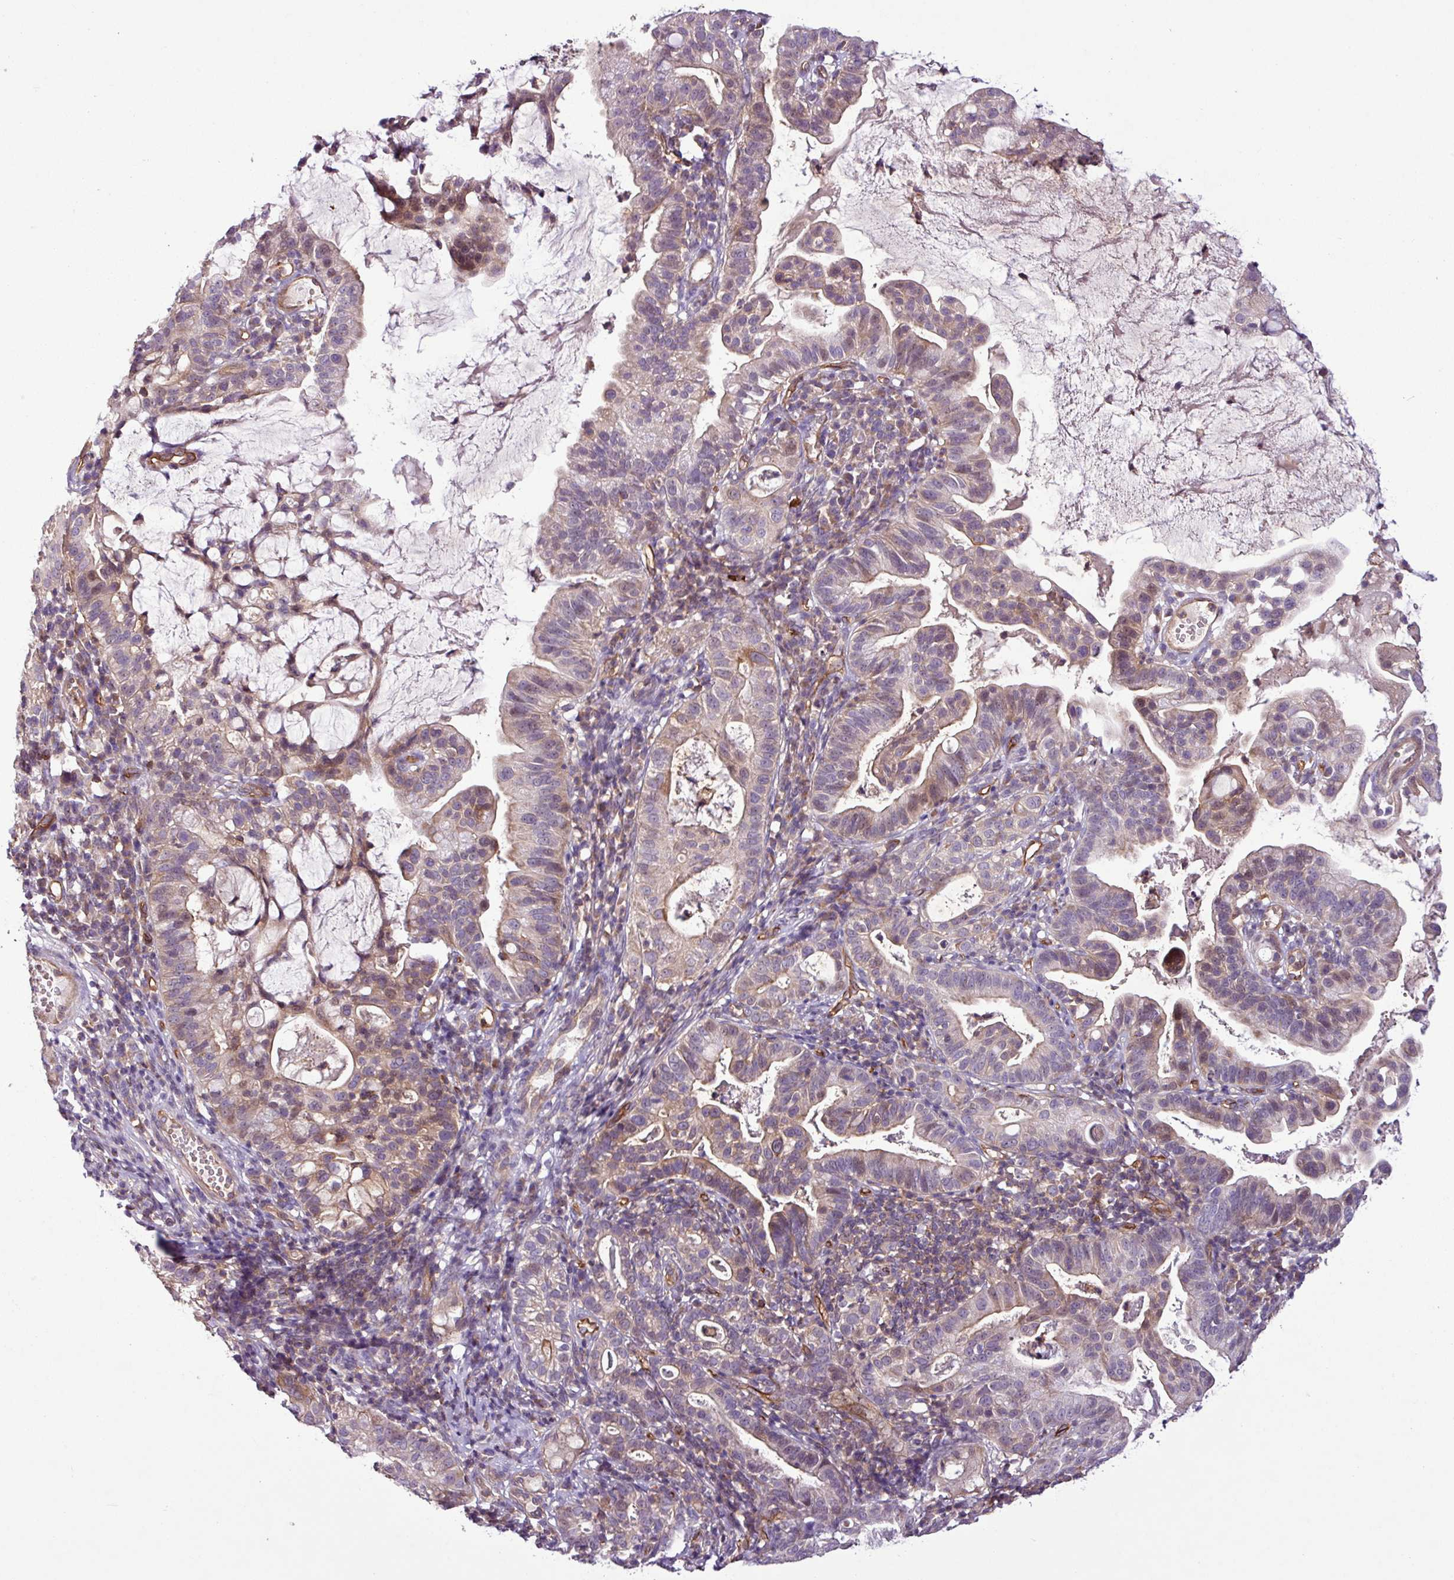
{"staining": {"intensity": "weak", "quantity": "25%-75%", "location": "cytoplasmic/membranous"}, "tissue": "cervical cancer", "cell_type": "Tumor cells", "image_type": "cancer", "snomed": [{"axis": "morphology", "description": "Adenocarcinoma, NOS"}, {"axis": "topography", "description": "Cervix"}], "caption": "Immunohistochemical staining of human cervical adenocarcinoma reveals low levels of weak cytoplasmic/membranous protein positivity in approximately 25%-75% of tumor cells.", "gene": "ZNF106", "patient": {"sex": "female", "age": 41}}